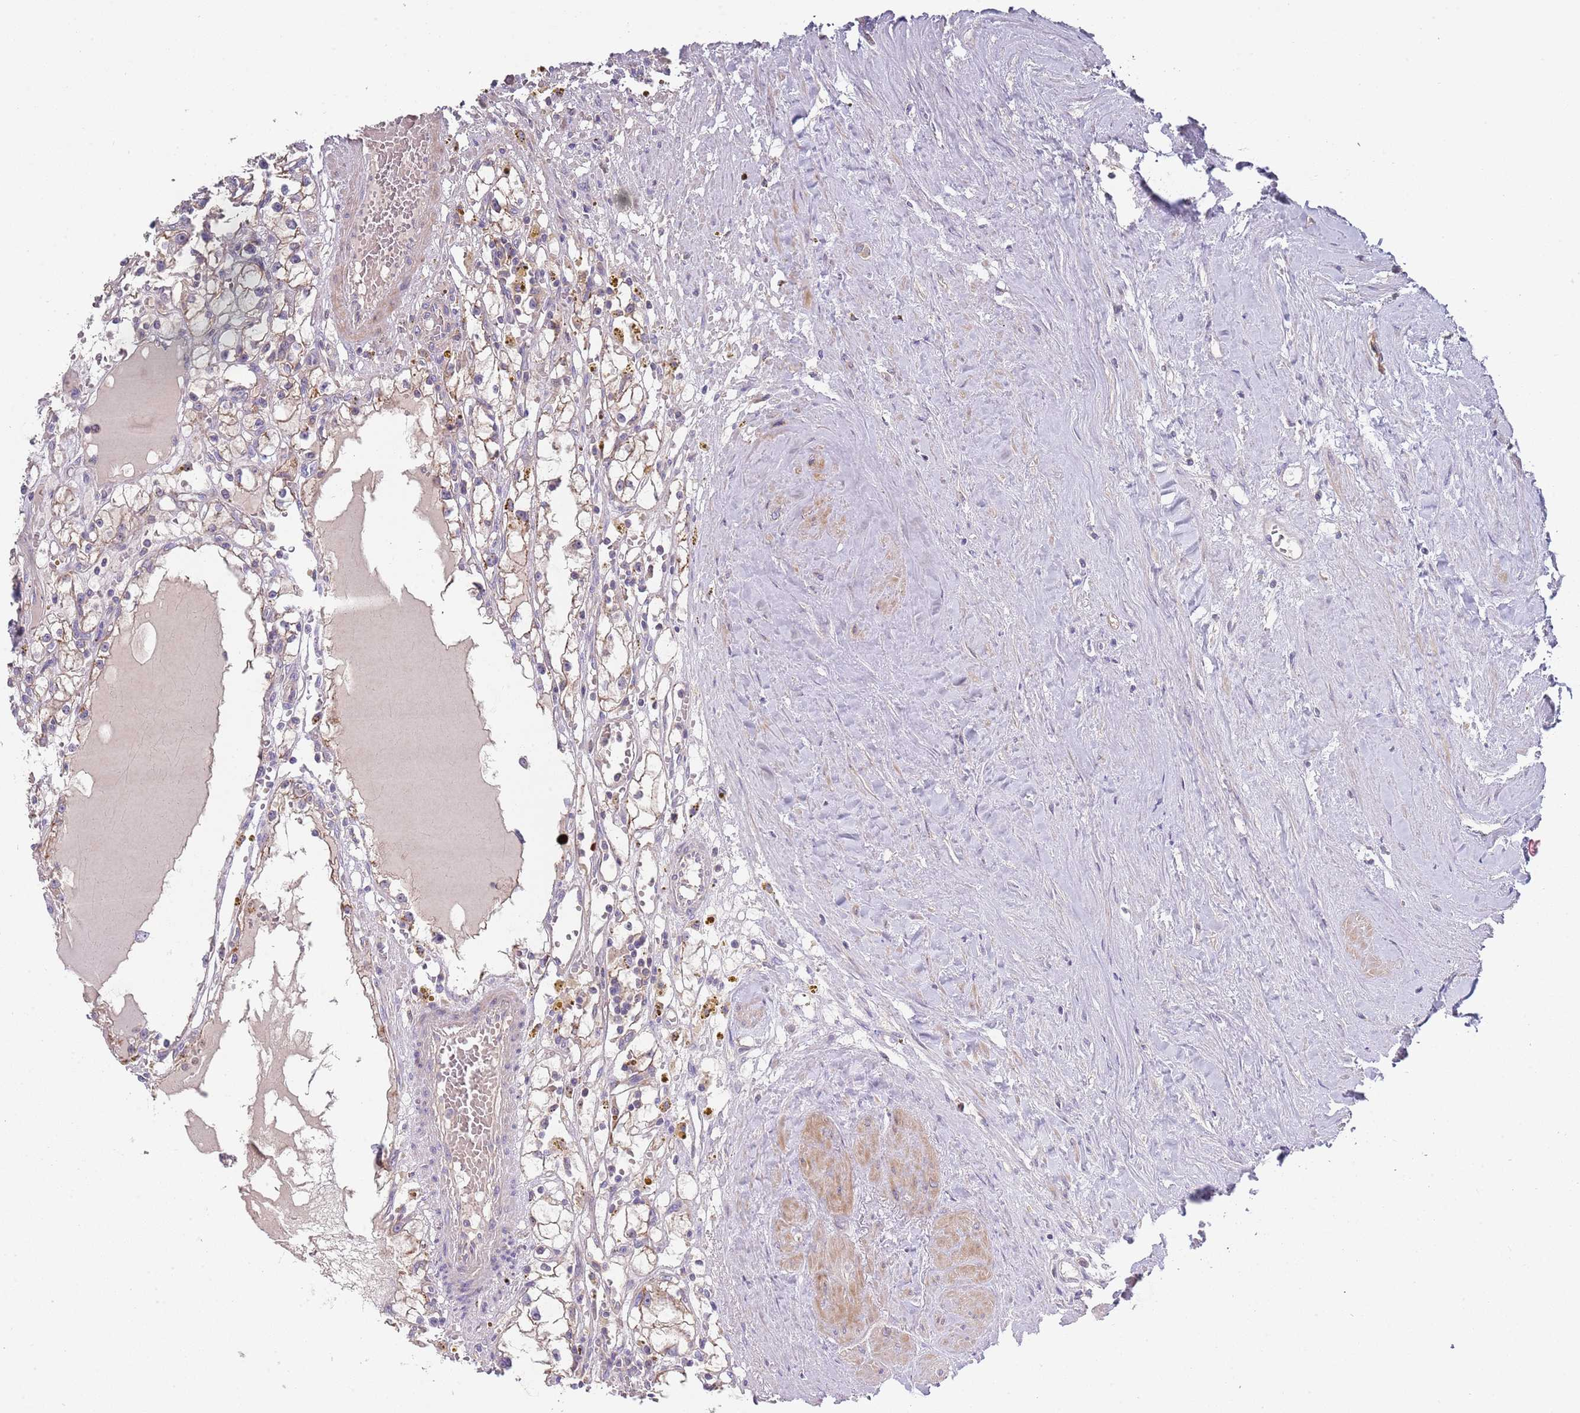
{"staining": {"intensity": "negative", "quantity": "none", "location": "none"}, "tissue": "renal cancer", "cell_type": "Tumor cells", "image_type": "cancer", "snomed": [{"axis": "morphology", "description": "Adenocarcinoma, NOS"}, {"axis": "topography", "description": "Kidney"}], "caption": "Renal adenocarcinoma was stained to show a protein in brown. There is no significant expression in tumor cells.", "gene": "ABCC10", "patient": {"sex": "male", "age": 56}}